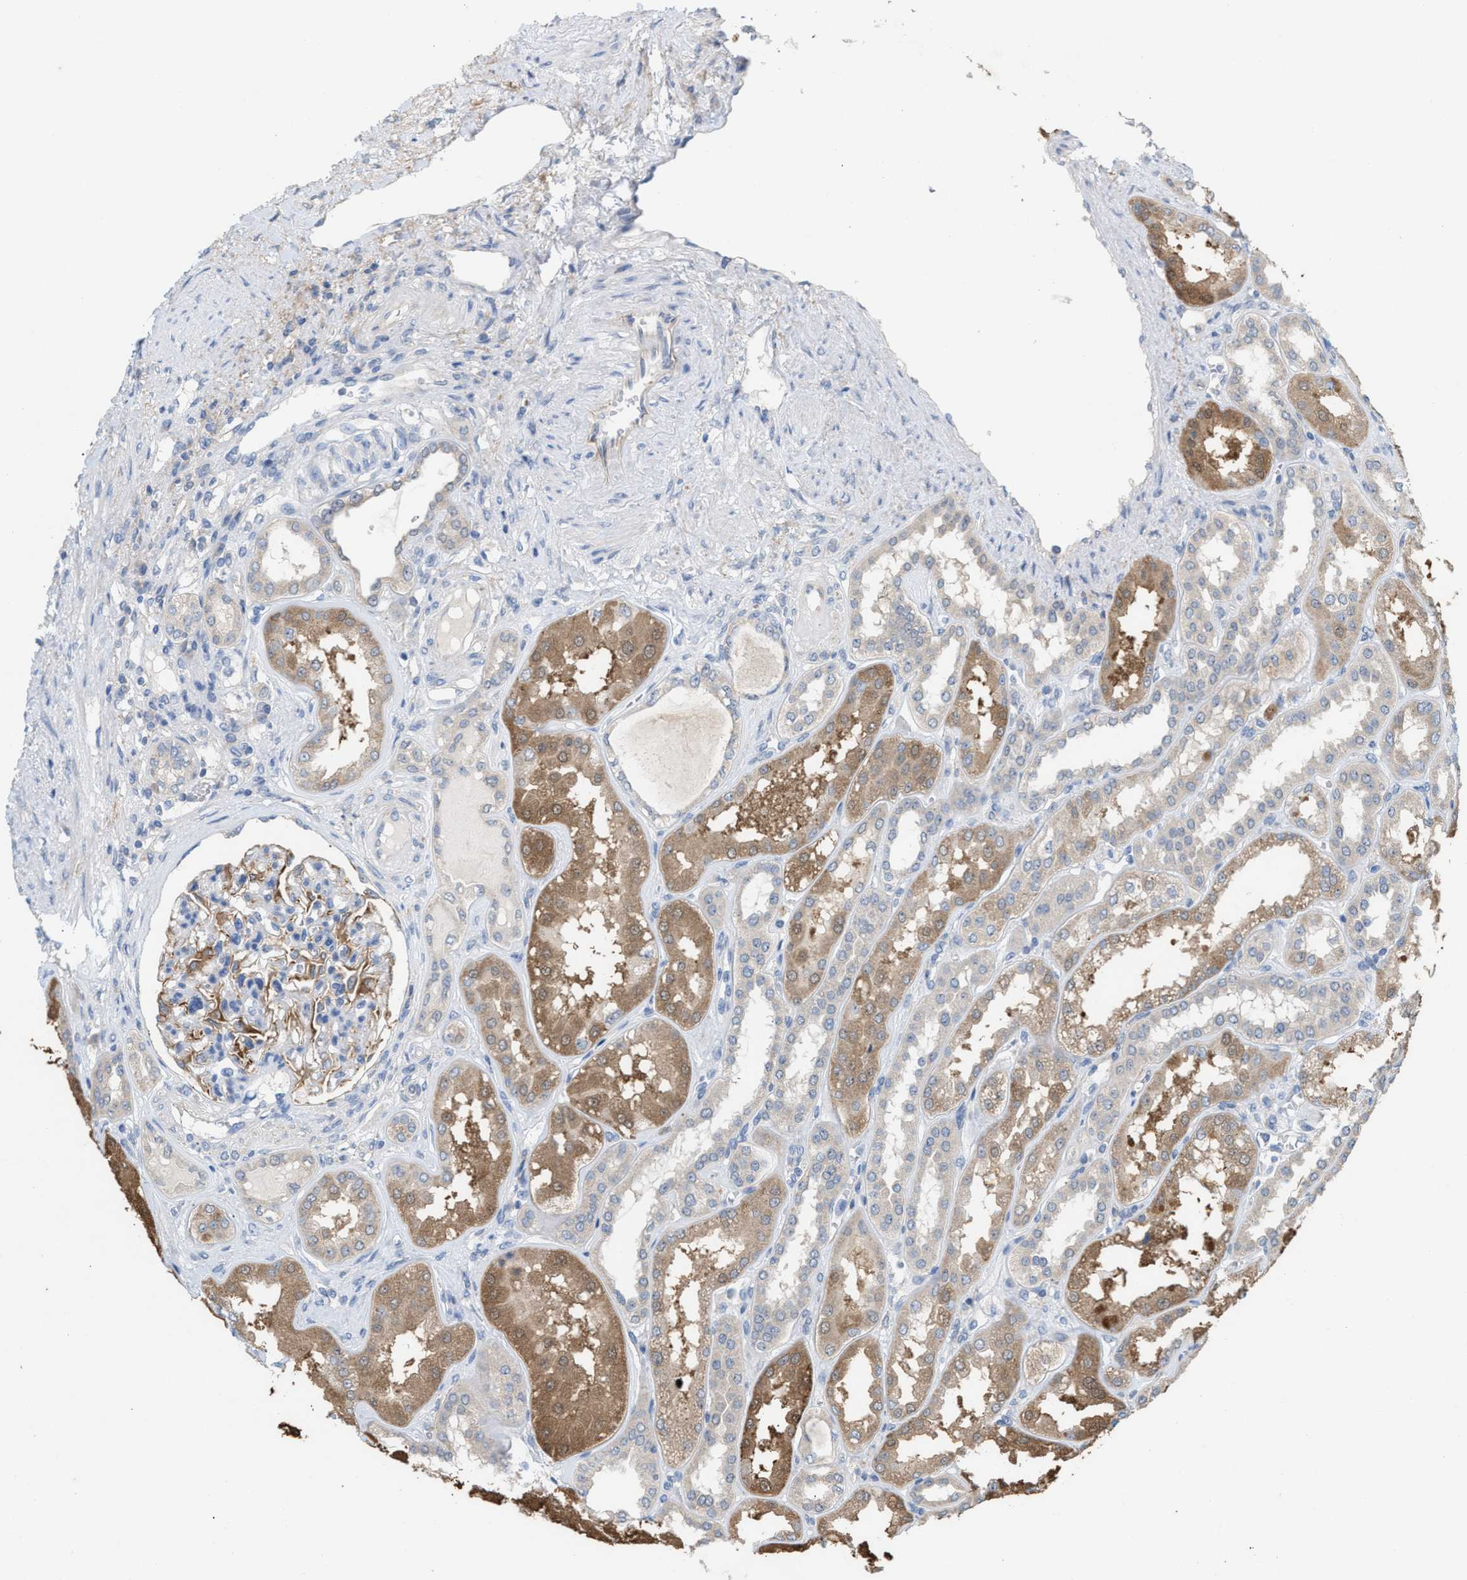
{"staining": {"intensity": "moderate", "quantity": "25%-75%", "location": "cytoplasmic/membranous"}, "tissue": "kidney", "cell_type": "Cells in glomeruli", "image_type": "normal", "snomed": [{"axis": "morphology", "description": "Normal tissue, NOS"}, {"axis": "topography", "description": "Kidney"}], "caption": "A histopathology image of human kidney stained for a protein displays moderate cytoplasmic/membranous brown staining in cells in glomeruli.", "gene": "UBAP2", "patient": {"sex": "female", "age": 56}}